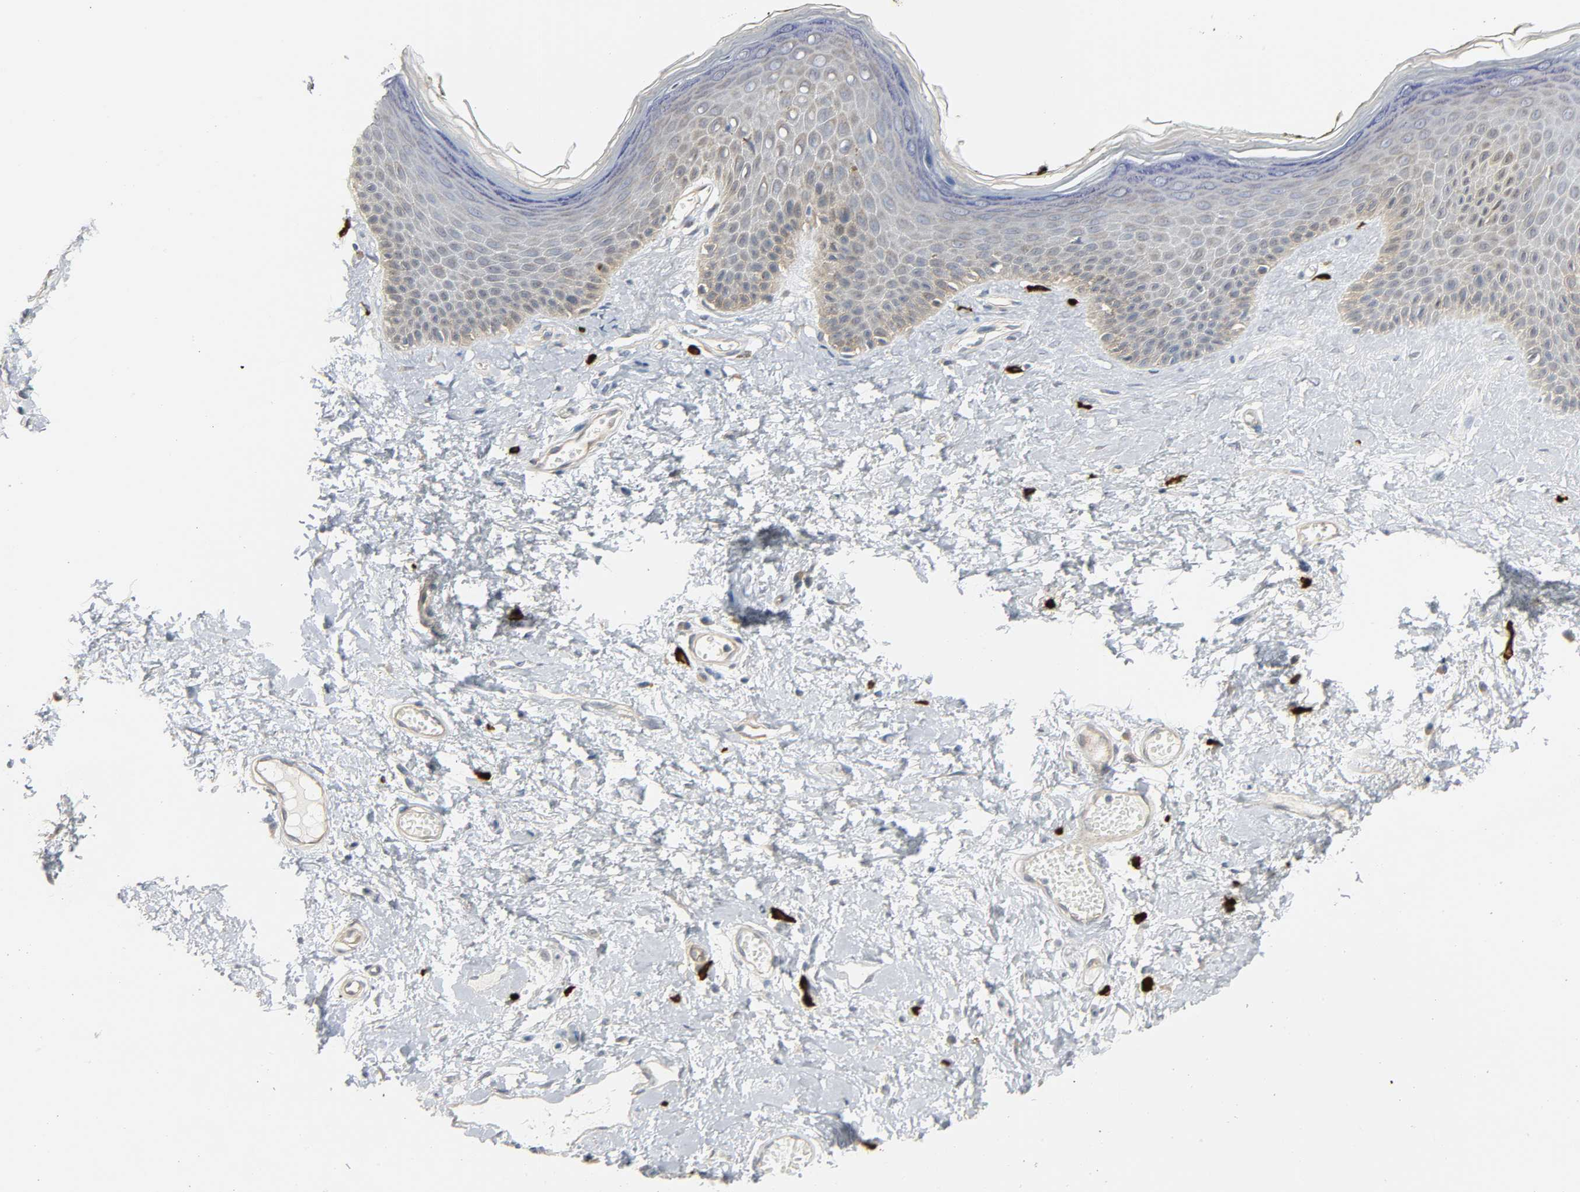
{"staining": {"intensity": "weak", "quantity": ">75%", "location": "cytoplasmic/membranous"}, "tissue": "skin", "cell_type": "Epidermal cells", "image_type": "normal", "snomed": [{"axis": "morphology", "description": "Normal tissue, NOS"}, {"axis": "morphology", "description": "Inflammation, NOS"}, {"axis": "topography", "description": "Vulva"}], "caption": "DAB (3,3'-diaminobenzidine) immunohistochemical staining of normal human skin reveals weak cytoplasmic/membranous protein positivity in approximately >75% of epidermal cells. (Brightfield microscopy of DAB IHC at high magnification).", "gene": "LIMCH1", "patient": {"sex": "female", "age": 84}}